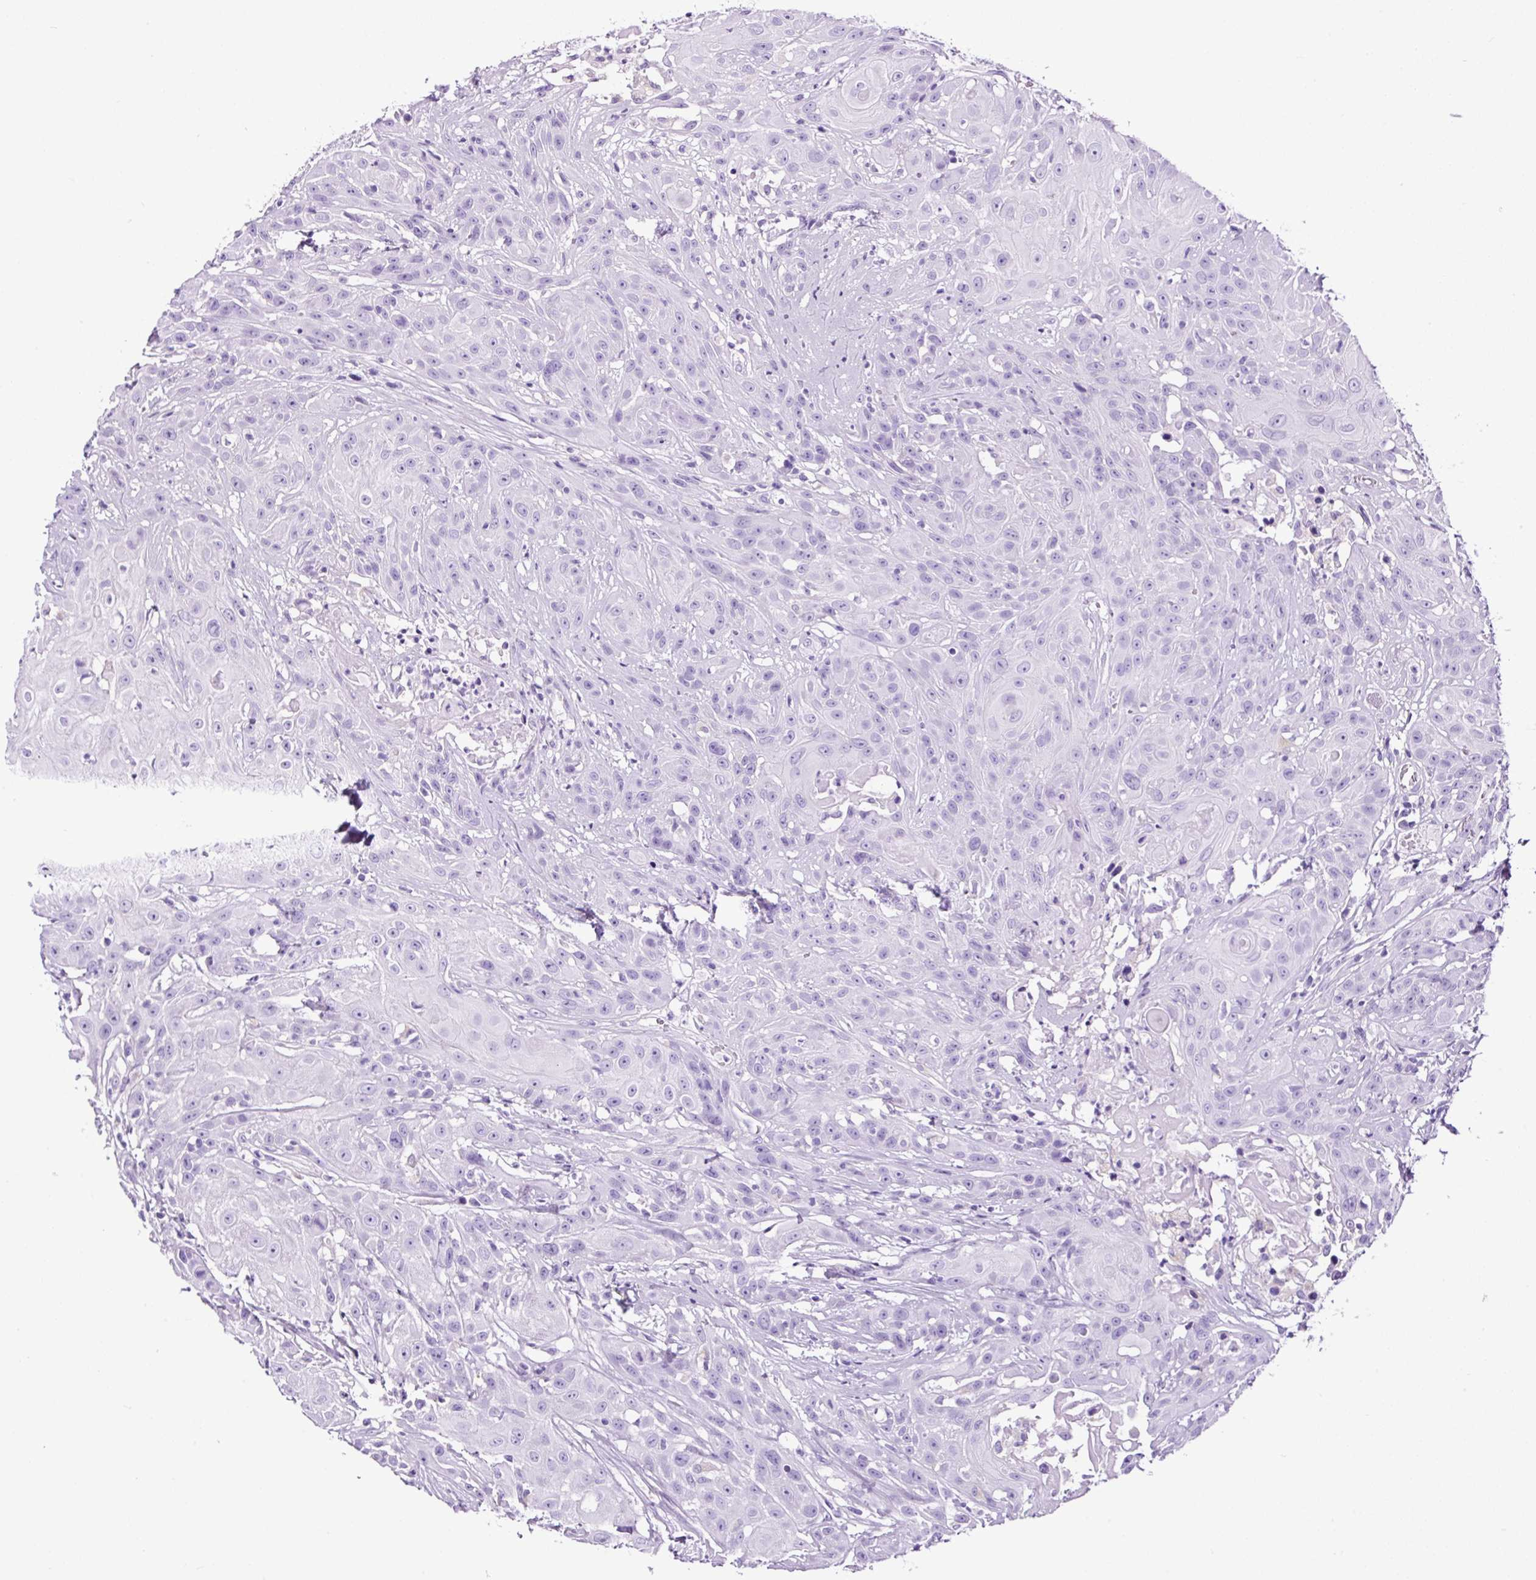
{"staining": {"intensity": "negative", "quantity": "none", "location": "none"}, "tissue": "head and neck cancer", "cell_type": "Tumor cells", "image_type": "cancer", "snomed": [{"axis": "morphology", "description": "Squamous cell carcinoma, NOS"}, {"axis": "topography", "description": "Skin"}, {"axis": "topography", "description": "Head-Neck"}], "caption": "Tumor cells show no significant expression in squamous cell carcinoma (head and neck). (DAB (3,3'-diaminobenzidine) immunohistochemistry (IHC), high magnification).", "gene": "FBXL7", "patient": {"sex": "male", "age": 80}}